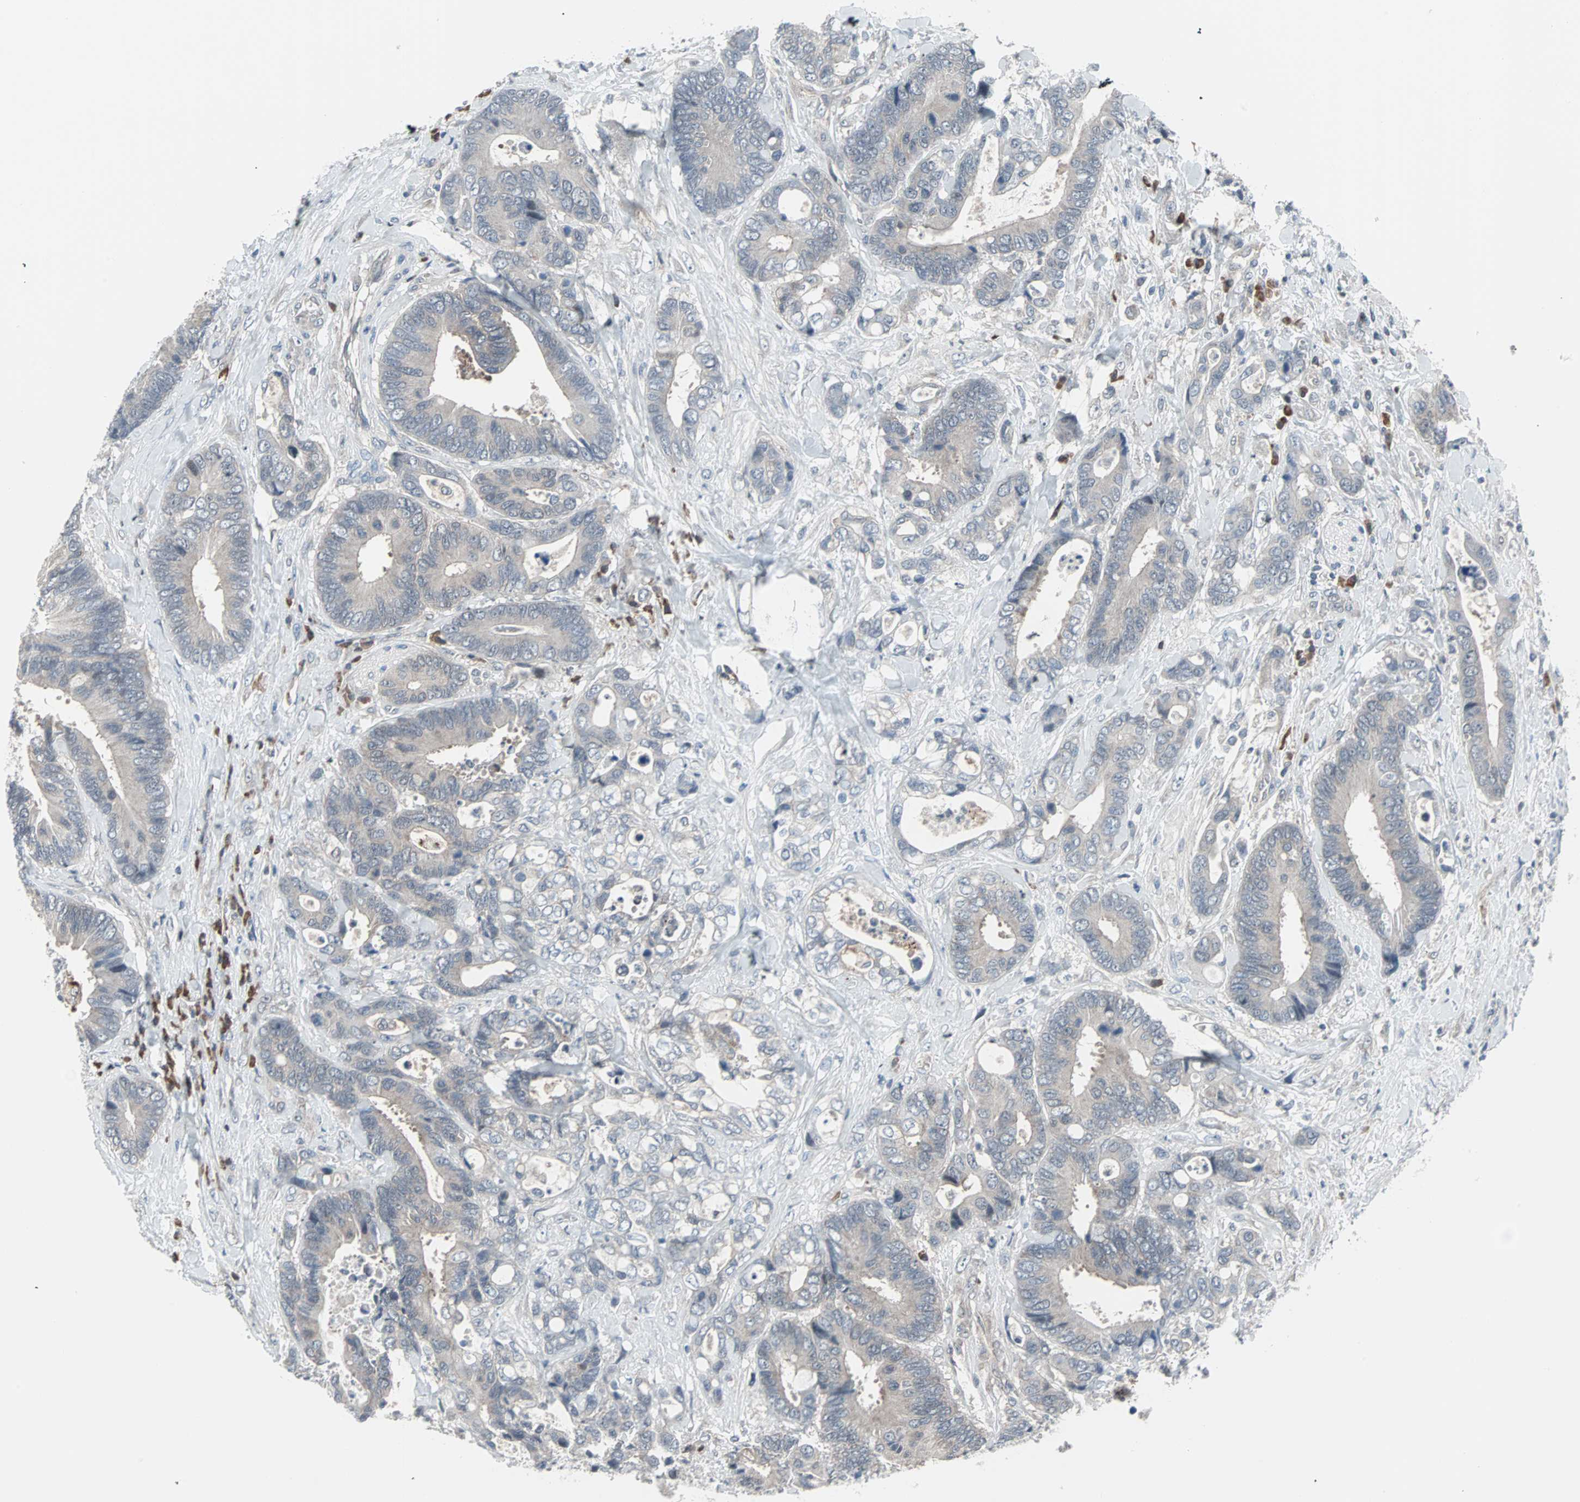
{"staining": {"intensity": "negative", "quantity": "none", "location": "none"}, "tissue": "colorectal cancer", "cell_type": "Tumor cells", "image_type": "cancer", "snomed": [{"axis": "morphology", "description": "Adenocarcinoma, NOS"}, {"axis": "topography", "description": "Rectum"}], "caption": "This is a image of immunohistochemistry staining of colorectal adenocarcinoma, which shows no expression in tumor cells.", "gene": "CASP3", "patient": {"sex": "male", "age": 55}}